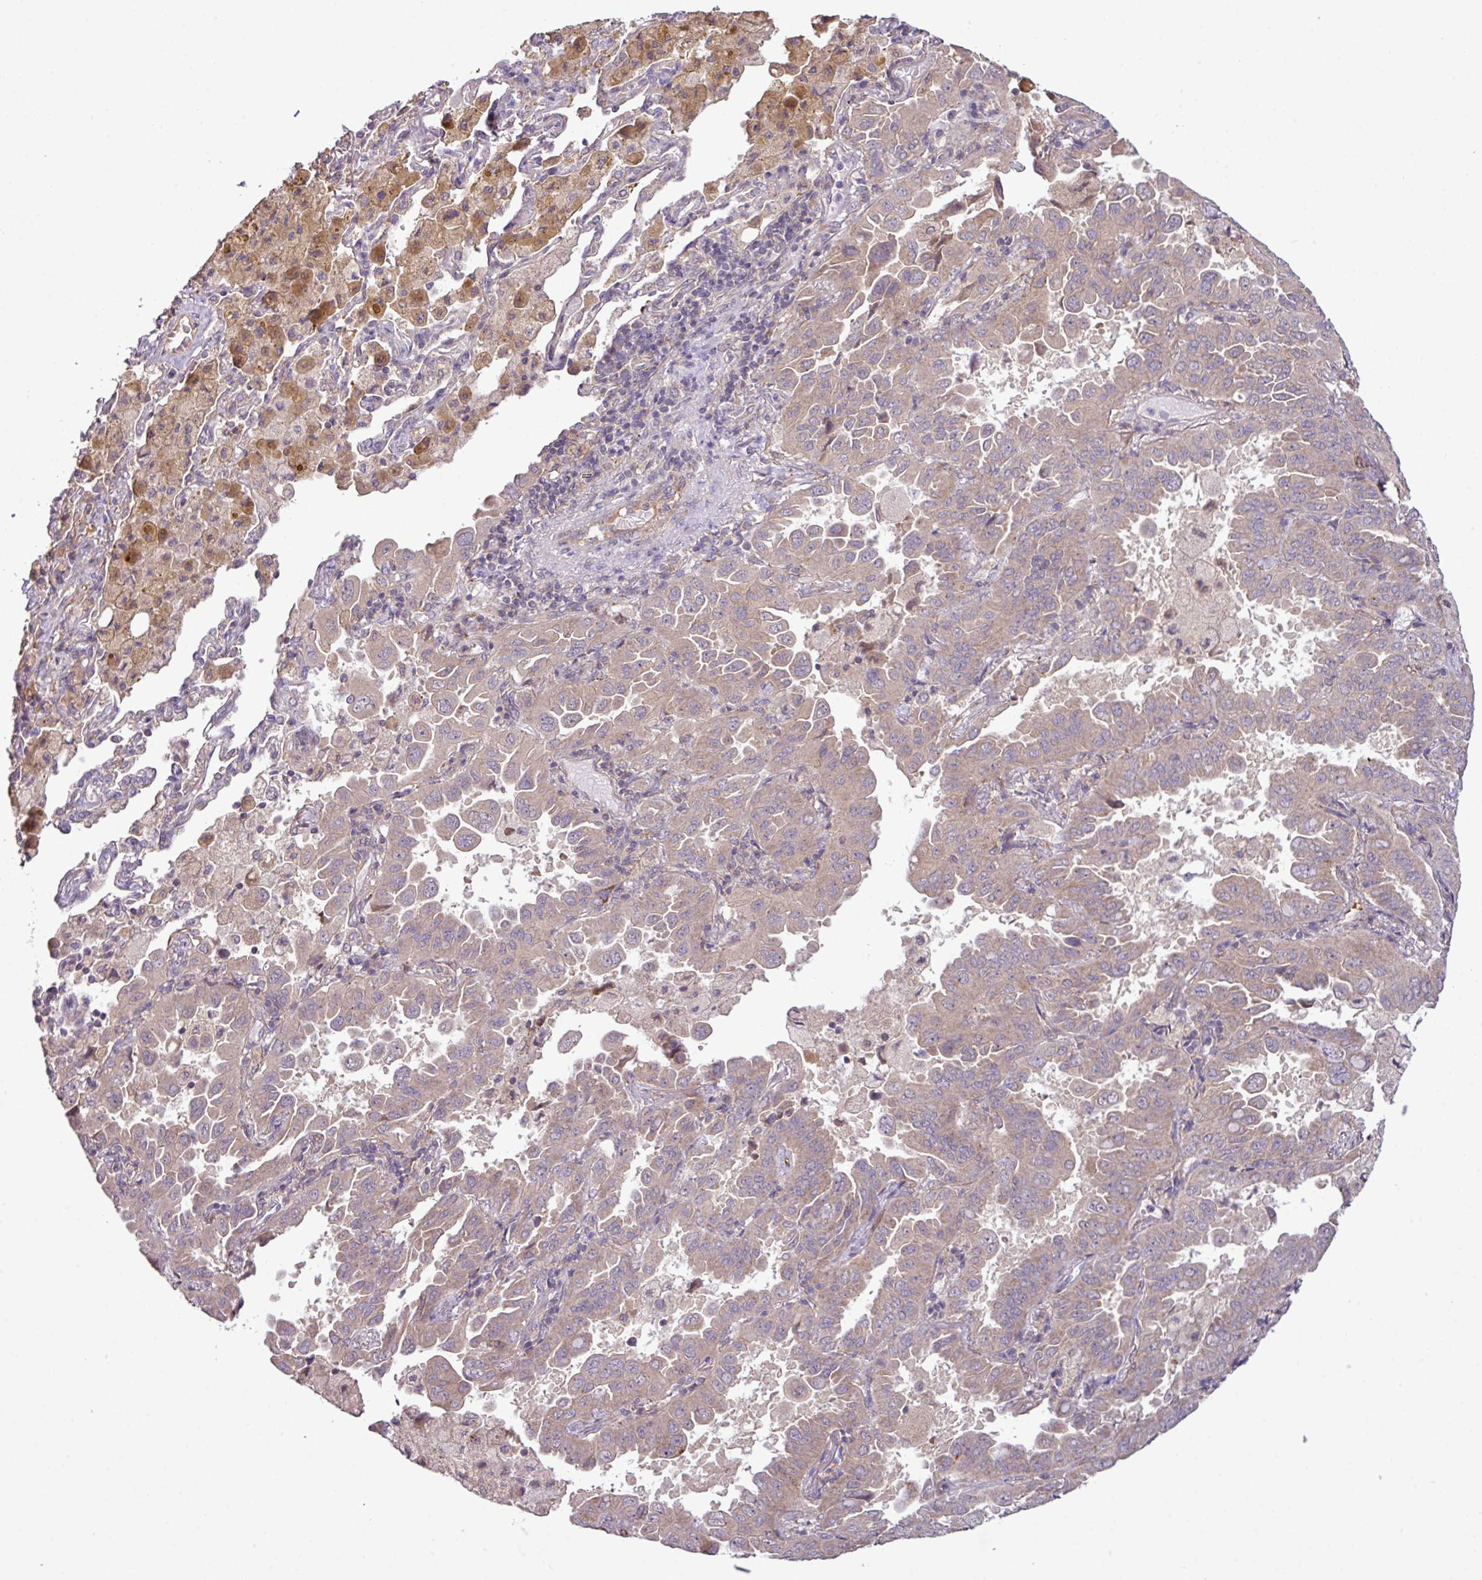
{"staining": {"intensity": "weak", "quantity": ">75%", "location": "cytoplasmic/membranous"}, "tissue": "lung cancer", "cell_type": "Tumor cells", "image_type": "cancer", "snomed": [{"axis": "morphology", "description": "Adenocarcinoma, NOS"}, {"axis": "topography", "description": "Lung"}], "caption": "Immunohistochemical staining of human adenocarcinoma (lung) shows low levels of weak cytoplasmic/membranous staining in about >75% of tumor cells.", "gene": "XIAP", "patient": {"sex": "male", "age": 64}}